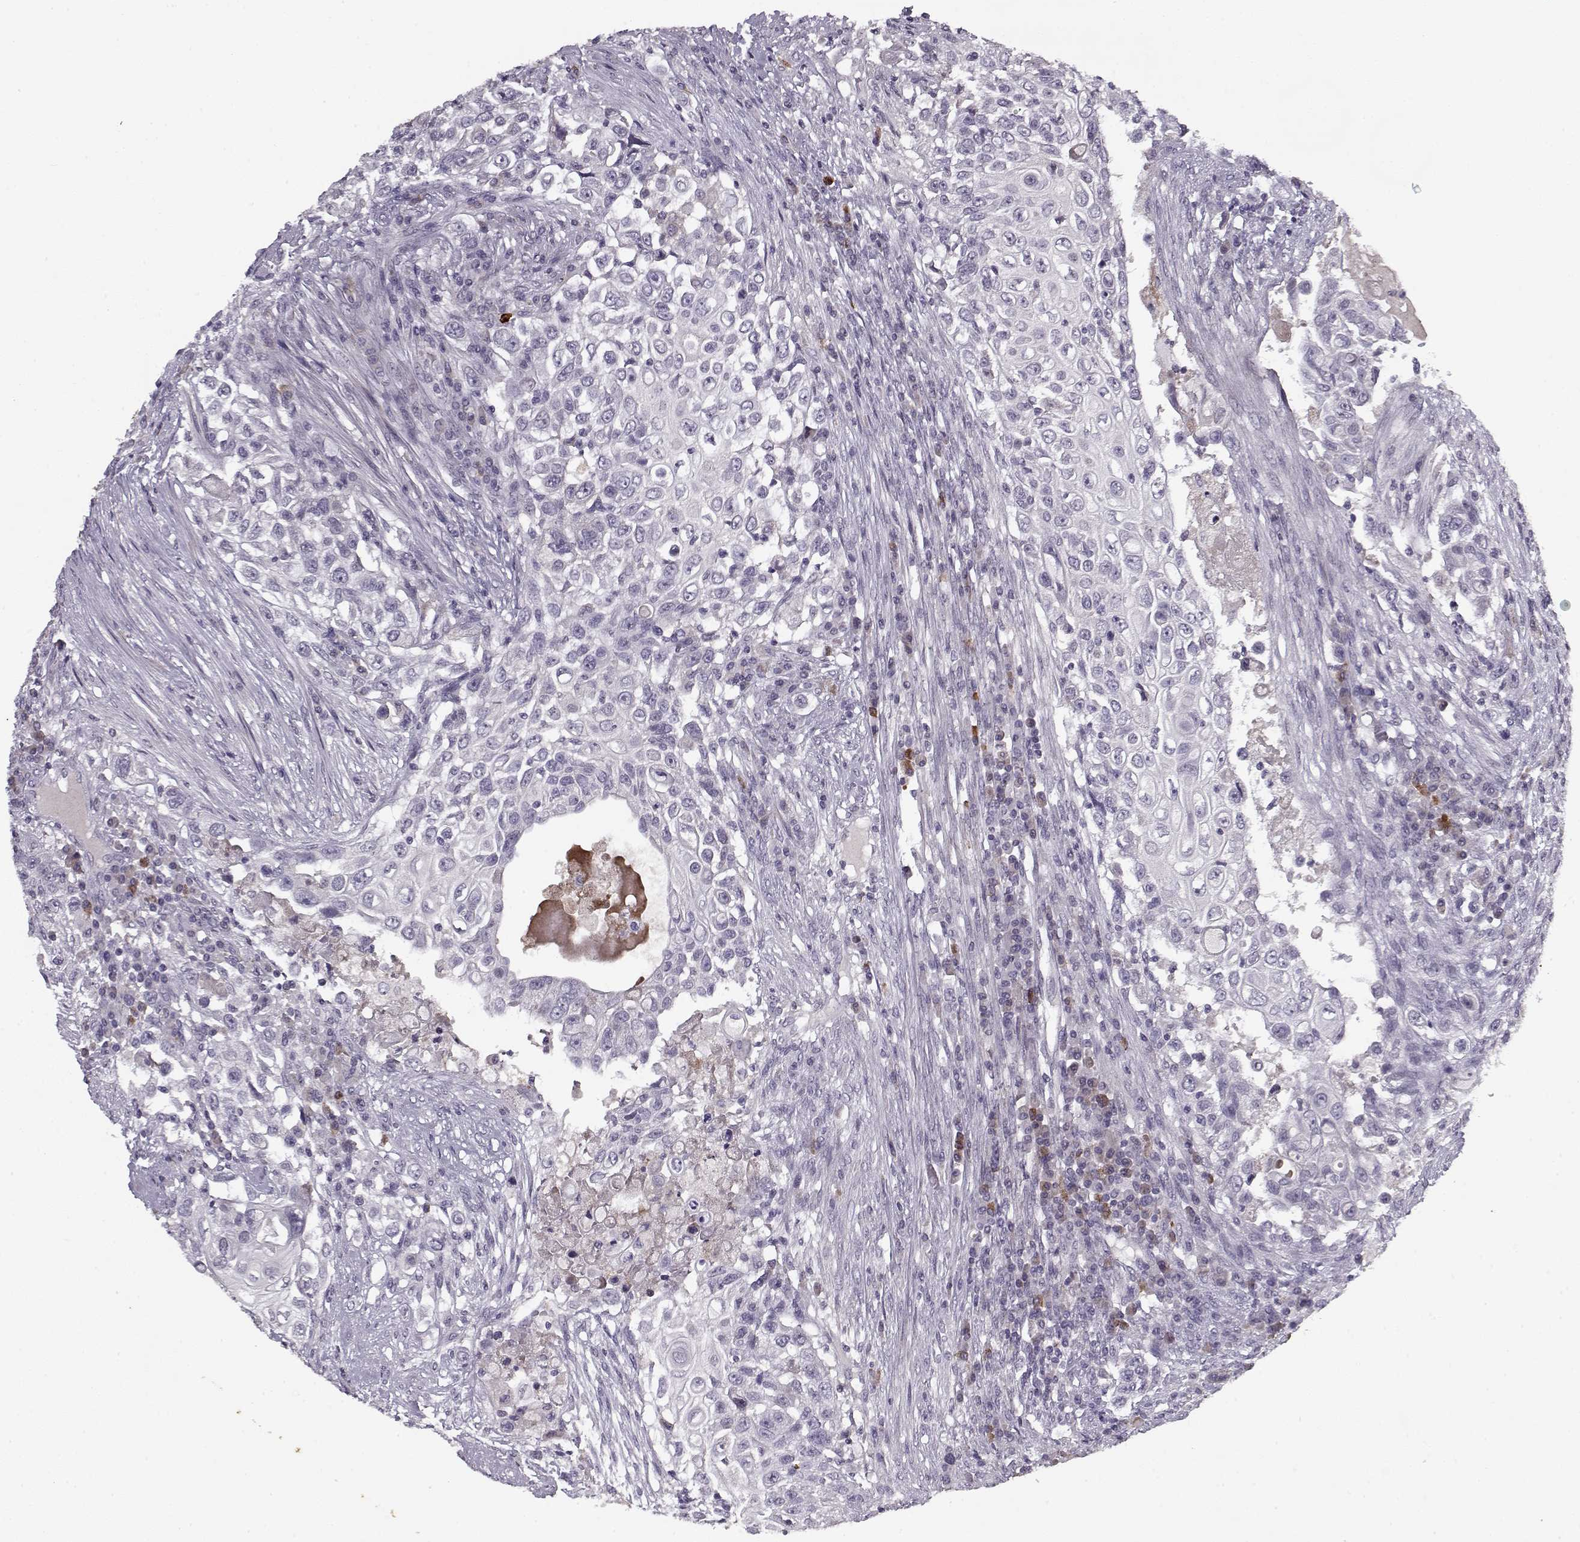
{"staining": {"intensity": "negative", "quantity": "none", "location": "none"}, "tissue": "urothelial cancer", "cell_type": "Tumor cells", "image_type": "cancer", "snomed": [{"axis": "morphology", "description": "Urothelial carcinoma, High grade"}, {"axis": "topography", "description": "Urinary bladder"}], "caption": "A histopathology image of human urothelial cancer is negative for staining in tumor cells.", "gene": "KRT9", "patient": {"sex": "female", "age": 56}}